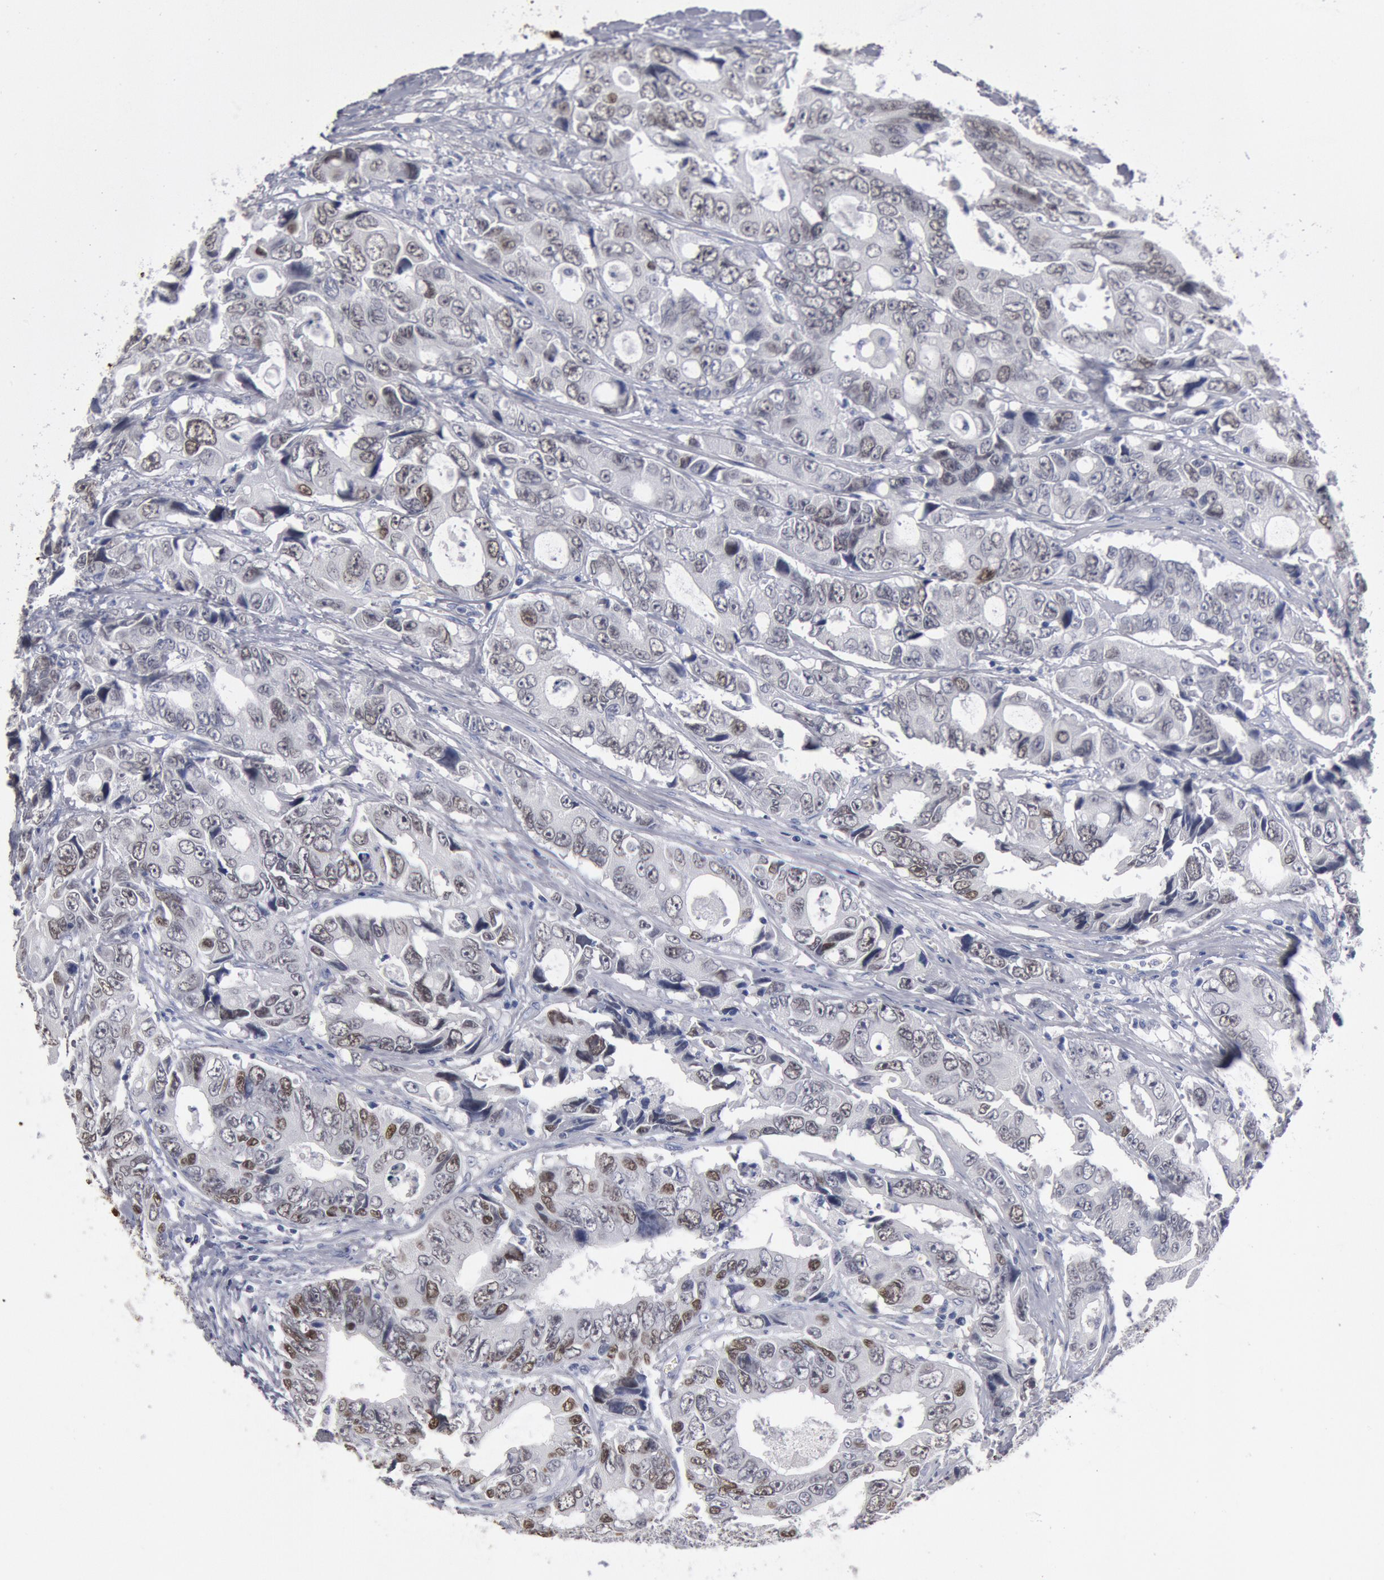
{"staining": {"intensity": "weak", "quantity": "25%-75%", "location": "nuclear"}, "tissue": "colorectal cancer", "cell_type": "Tumor cells", "image_type": "cancer", "snomed": [{"axis": "morphology", "description": "Adenocarcinoma, NOS"}, {"axis": "topography", "description": "Rectum"}], "caption": "DAB (3,3'-diaminobenzidine) immunohistochemical staining of adenocarcinoma (colorectal) demonstrates weak nuclear protein positivity in approximately 25%-75% of tumor cells.", "gene": "FOXA2", "patient": {"sex": "female", "age": 67}}